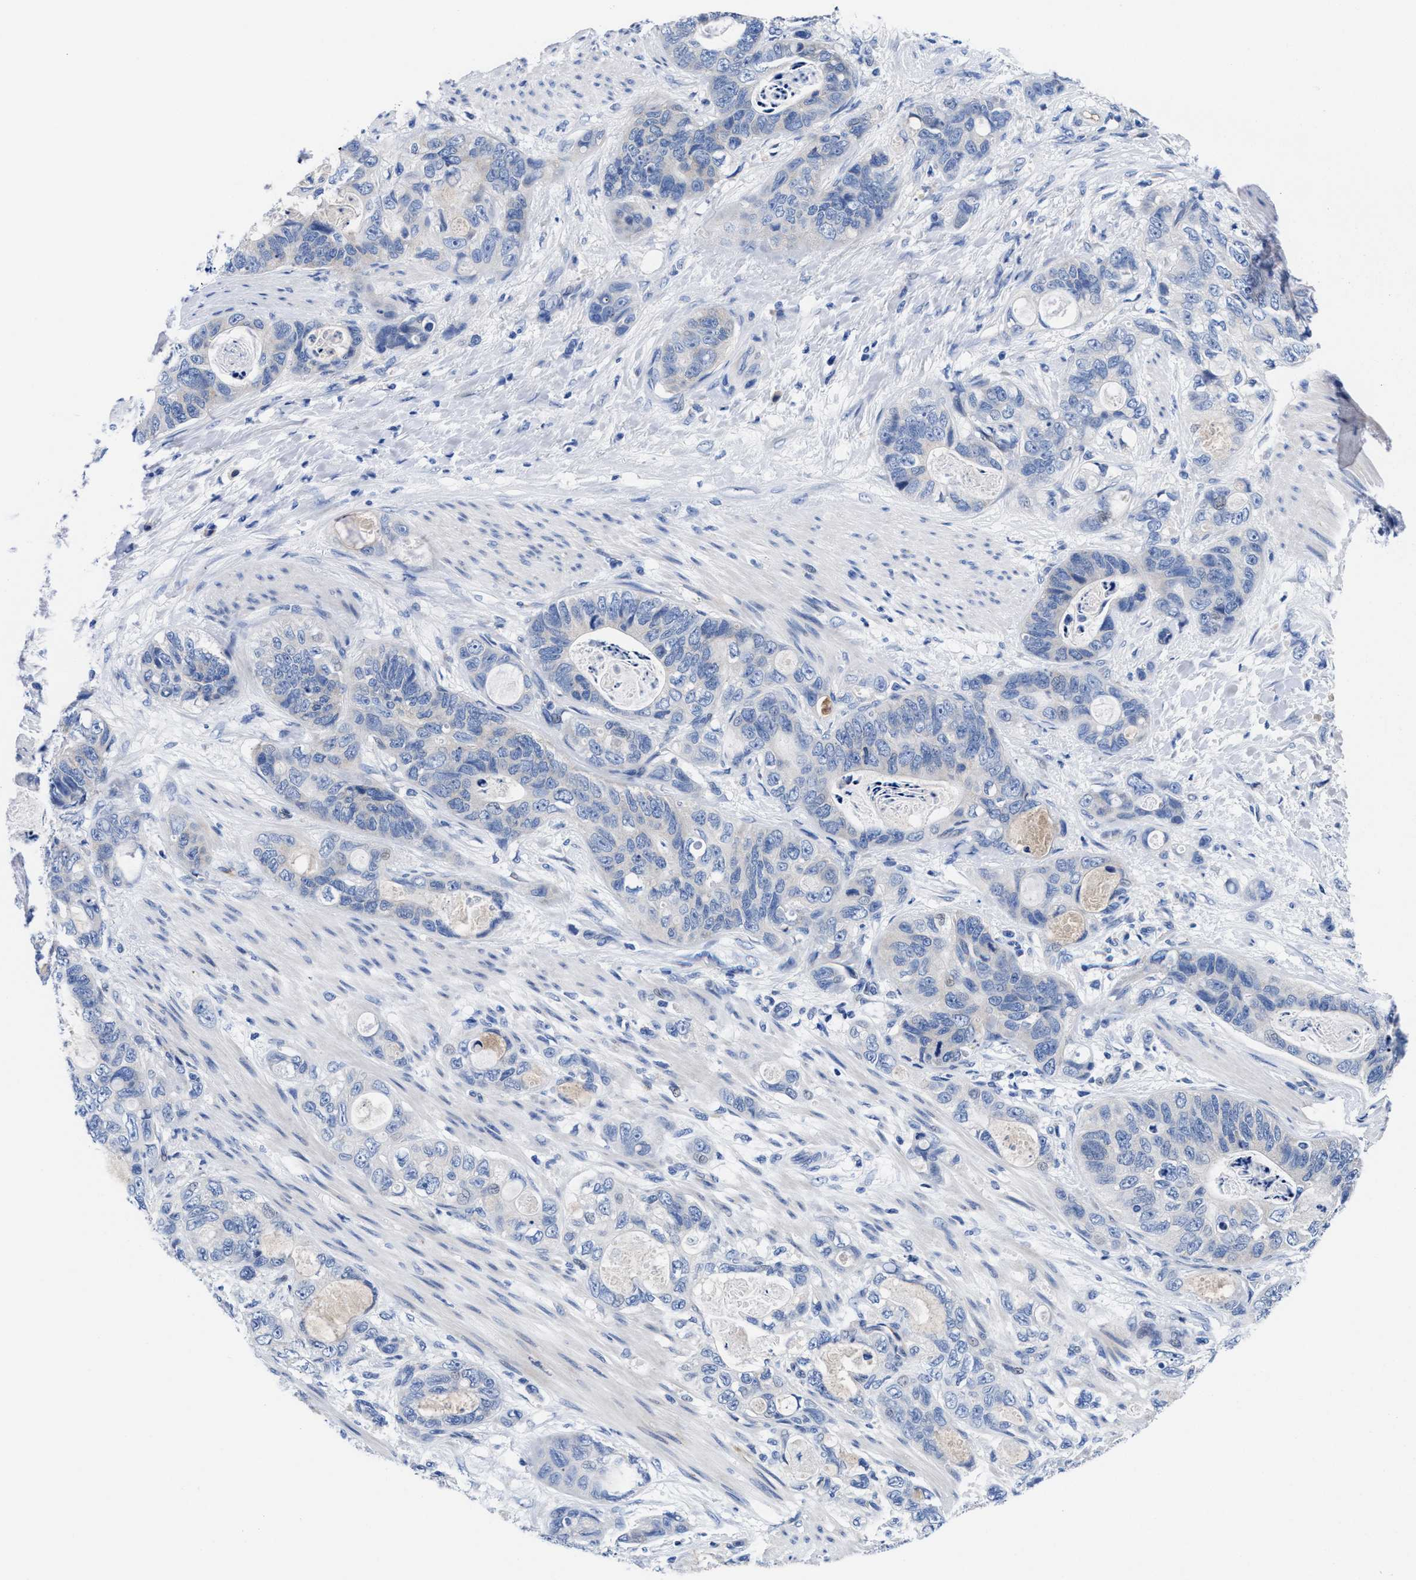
{"staining": {"intensity": "negative", "quantity": "none", "location": "none"}, "tissue": "stomach cancer", "cell_type": "Tumor cells", "image_type": "cancer", "snomed": [{"axis": "morphology", "description": "Normal tissue, NOS"}, {"axis": "morphology", "description": "Adenocarcinoma, NOS"}, {"axis": "topography", "description": "Stomach"}], "caption": "The immunohistochemistry image has no significant staining in tumor cells of adenocarcinoma (stomach) tissue.", "gene": "DHRS13", "patient": {"sex": "female", "age": 89}}